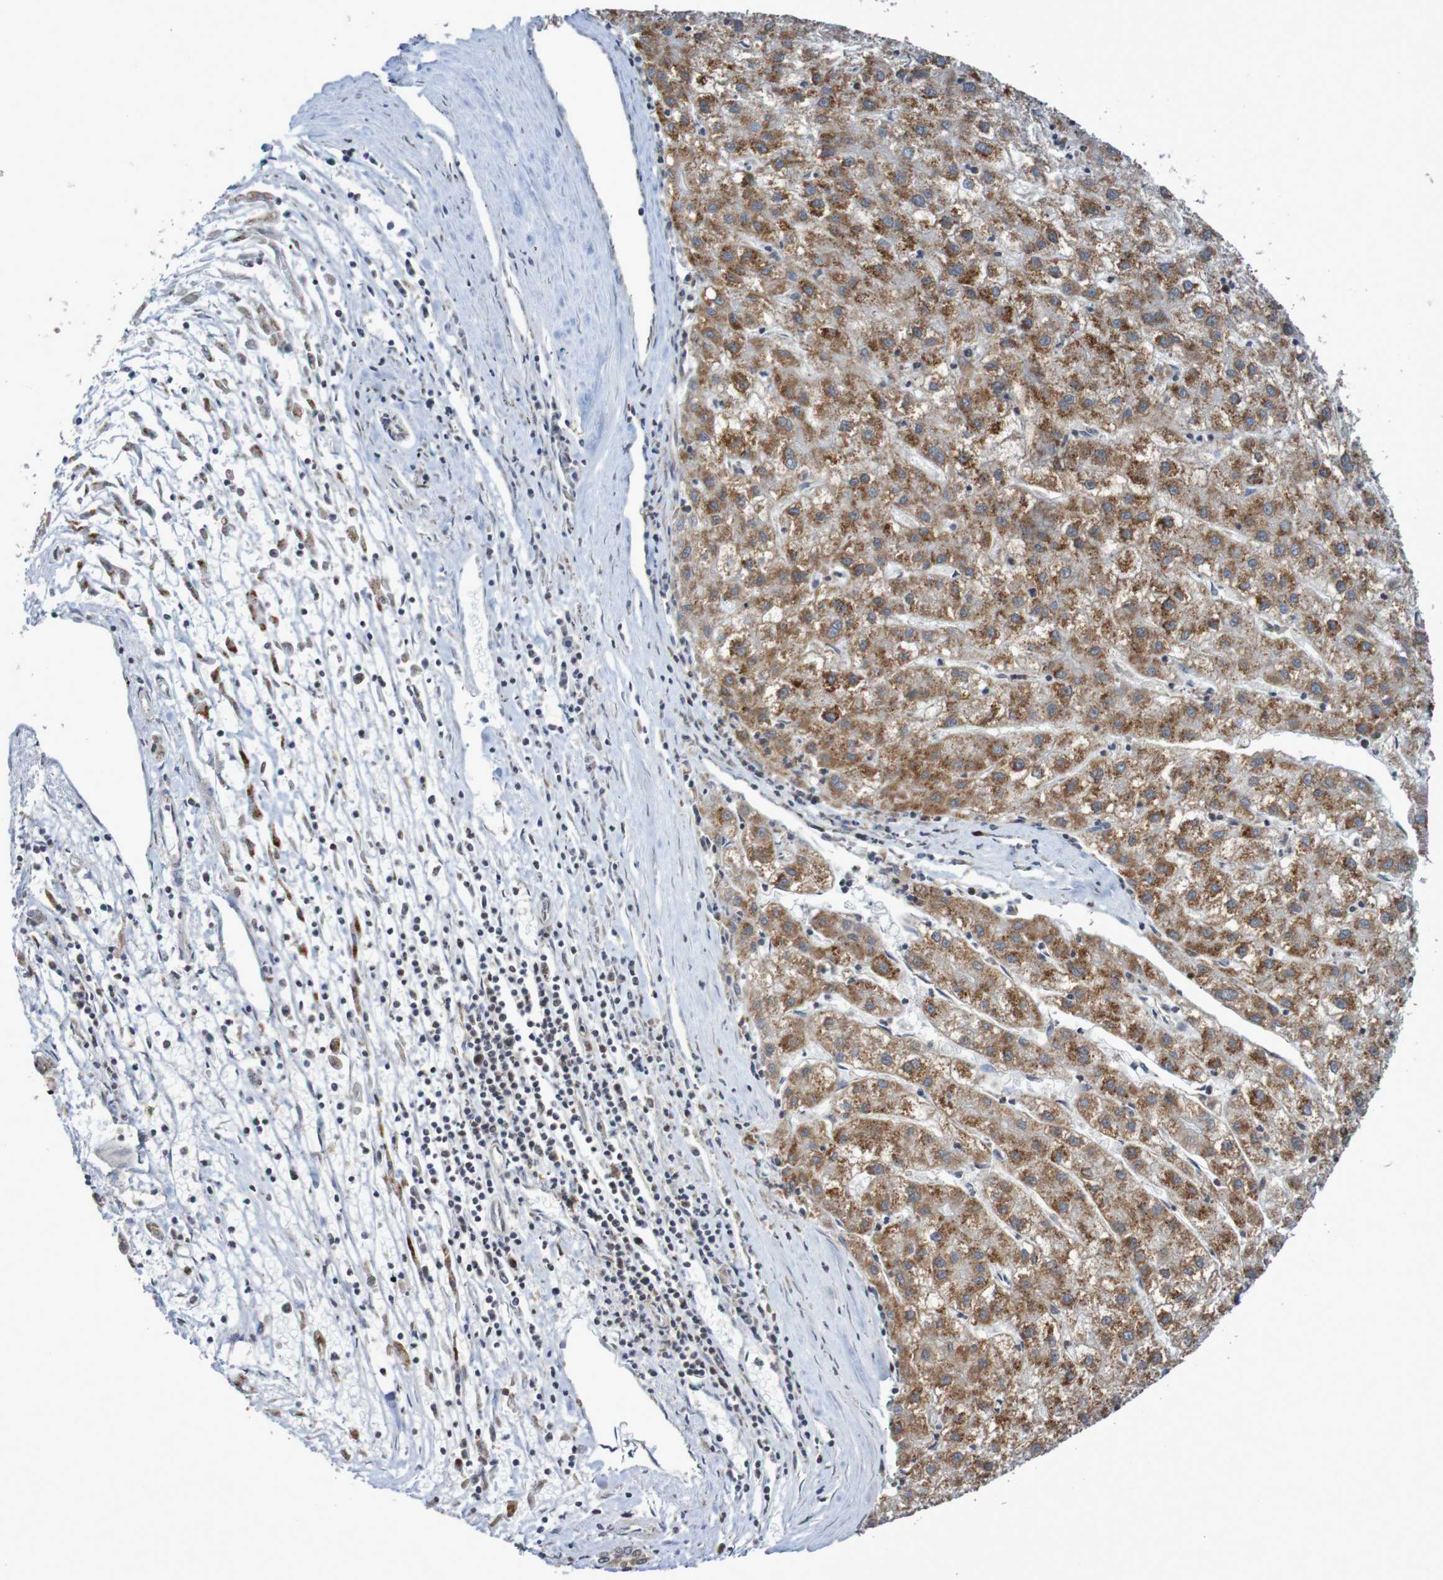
{"staining": {"intensity": "moderate", "quantity": ">75%", "location": "cytoplasmic/membranous"}, "tissue": "liver cancer", "cell_type": "Tumor cells", "image_type": "cancer", "snomed": [{"axis": "morphology", "description": "Carcinoma, Hepatocellular, NOS"}, {"axis": "topography", "description": "Liver"}], "caption": "Immunohistochemistry (IHC) of human hepatocellular carcinoma (liver) reveals medium levels of moderate cytoplasmic/membranous staining in about >75% of tumor cells.", "gene": "DVL1", "patient": {"sex": "male", "age": 72}}